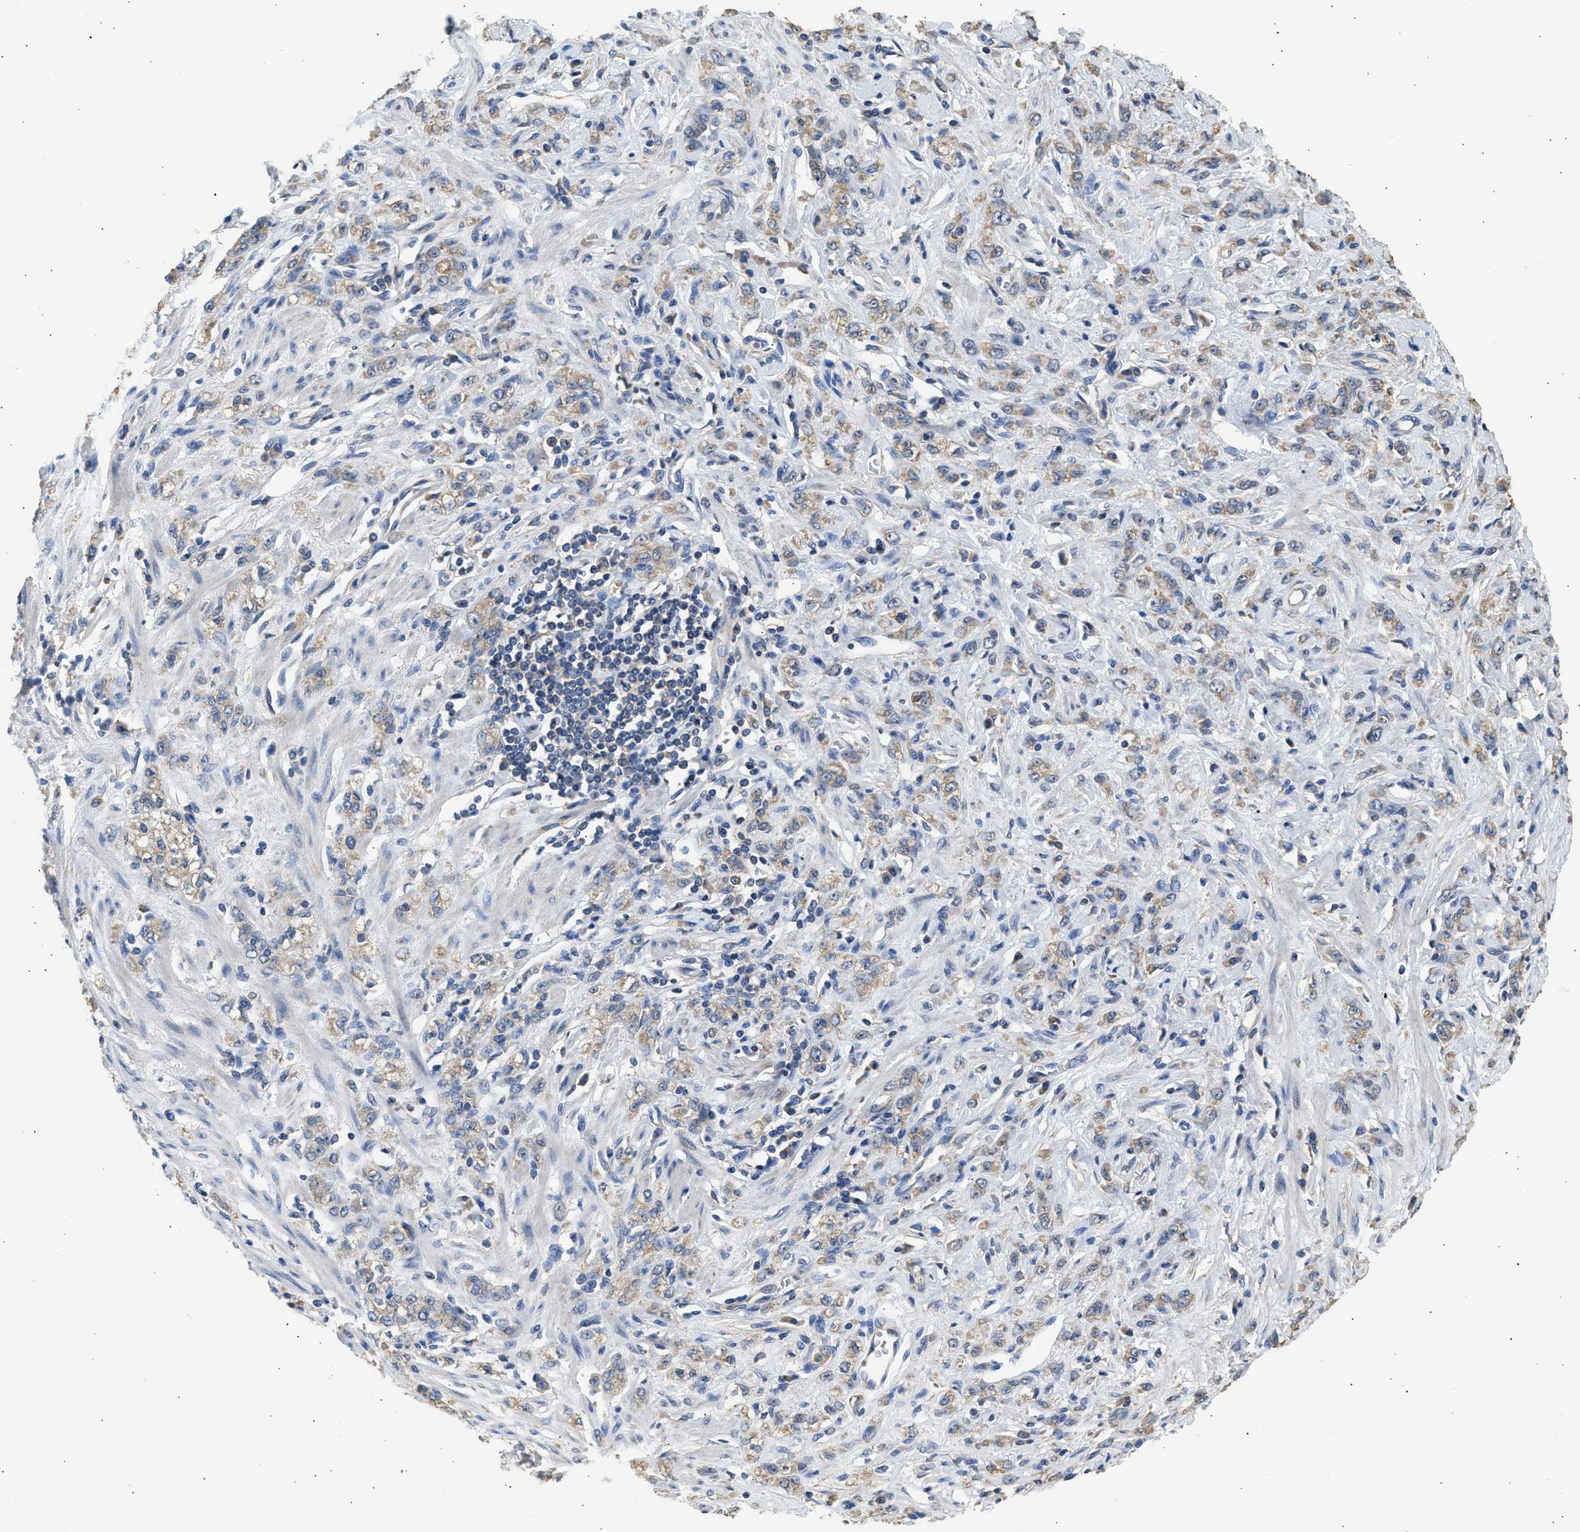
{"staining": {"intensity": "weak", "quantity": ">75%", "location": "cytoplasmic/membranous"}, "tissue": "stomach cancer", "cell_type": "Tumor cells", "image_type": "cancer", "snomed": [{"axis": "morphology", "description": "Normal tissue, NOS"}, {"axis": "morphology", "description": "Adenocarcinoma, NOS"}, {"axis": "topography", "description": "Stomach"}], "caption": "Protein expression analysis of stomach cancer exhibits weak cytoplasmic/membranous expression in approximately >75% of tumor cells. The staining is performed using DAB brown chromogen to label protein expression. The nuclei are counter-stained blue using hematoxylin.", "gene": "WDR31", "patient": {"sex": "male", "age": 82}}